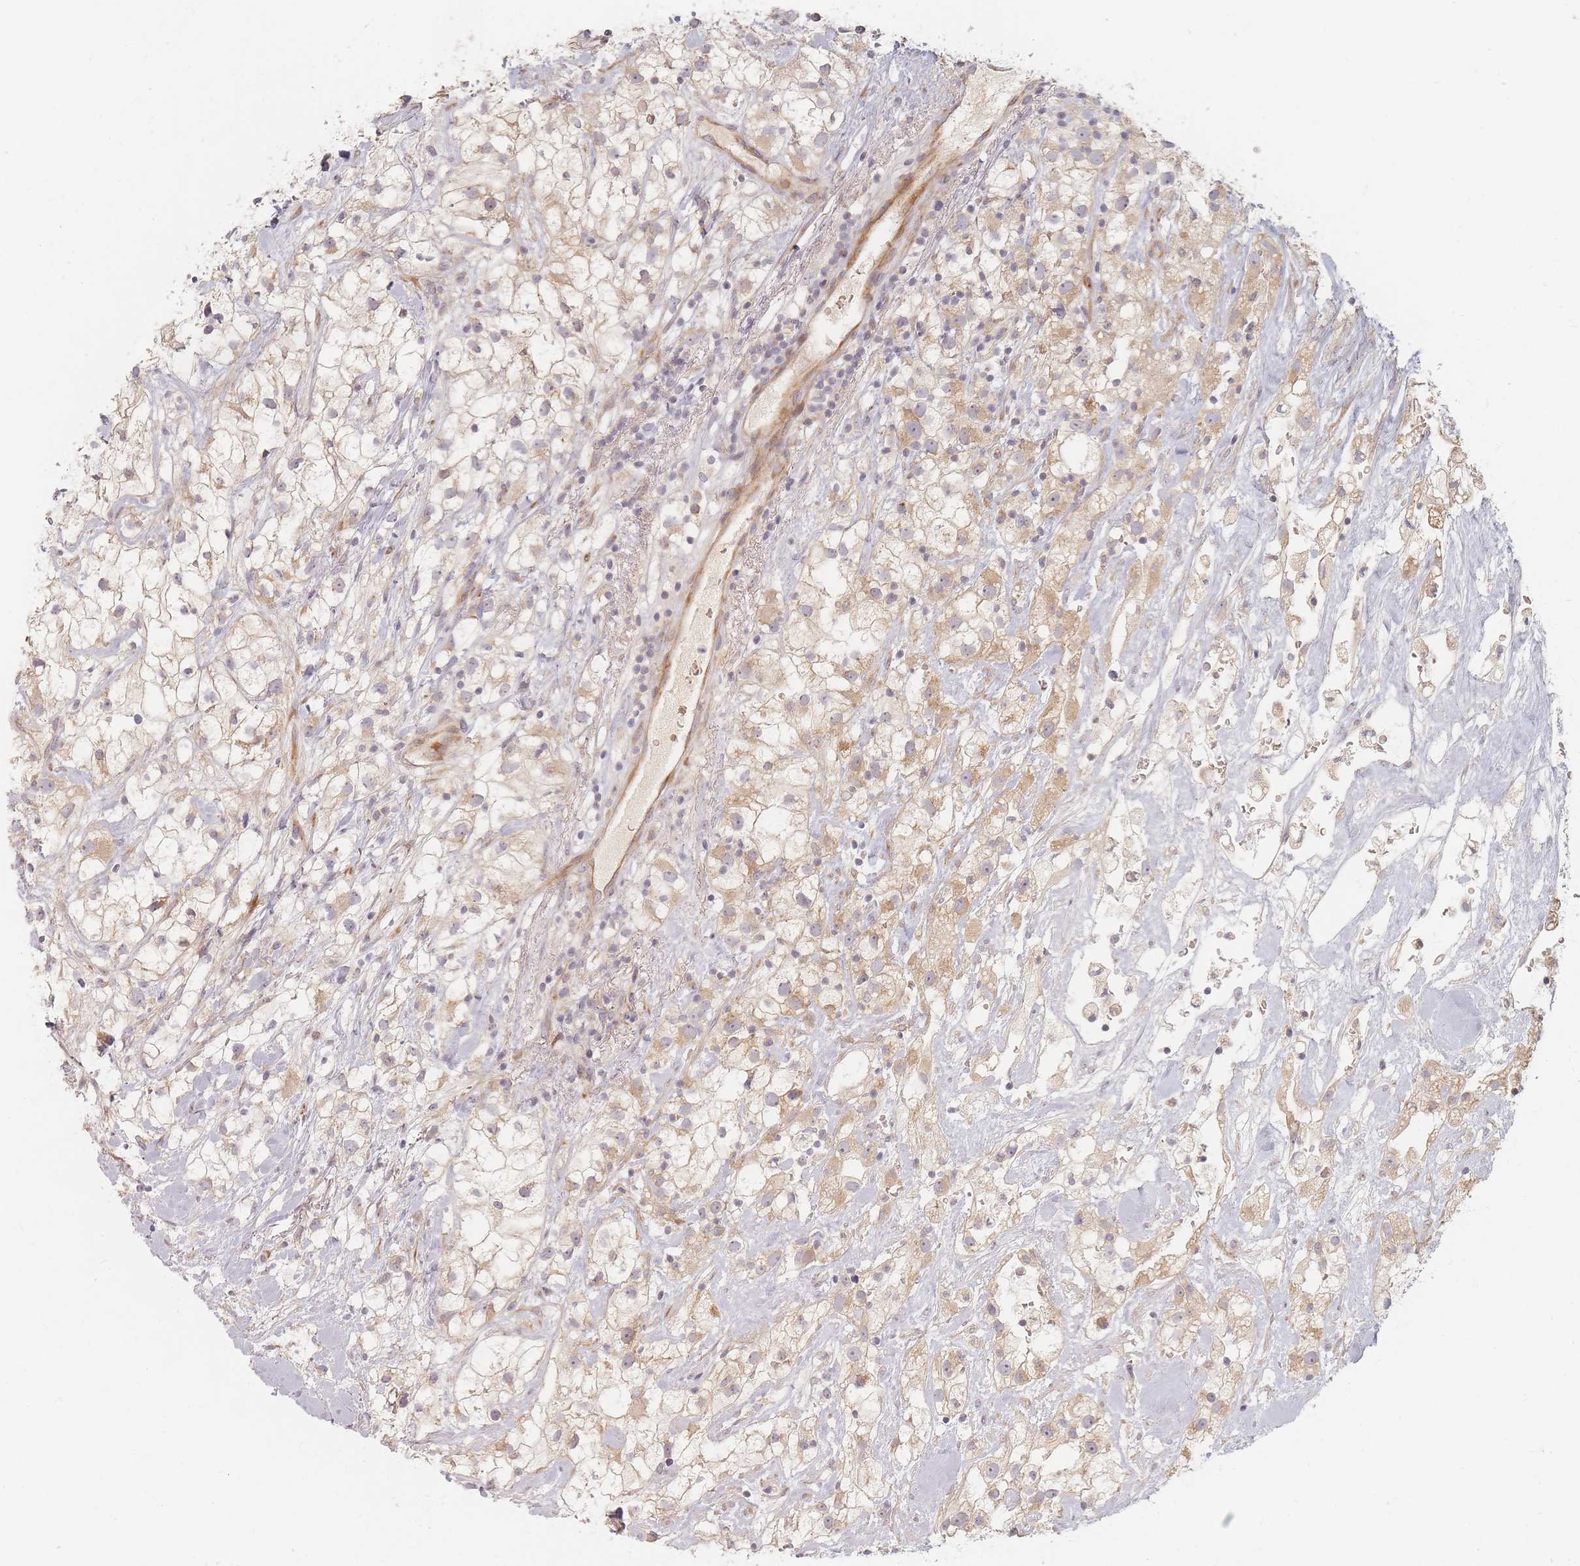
{"staining": {"intensity": "moderate", "quantity": "25%-75%", "location": "cytoplasmic/membranous"}, "tissue": "renal cancer", "cell_type": "Tumor cells", "image_type": "cancer", "snomed": [{"axis": "morphology", "description": "Adenocarcinoma, NOS"}, {"axis": "topography", "description": "Kidney"}], "caption": "Immunohistochemical staining of human renal cancer exhibits medium levels of moderate cytoplasmic/membranous positivity in about 25%-75% of tumor cells. (DAB (3,3'-diaminobenzidine) = brown stain, brightfield microscopy at high magnification).", "gene": "ZKSCAN7", "patient": {"sex": "male", "age": 59}}